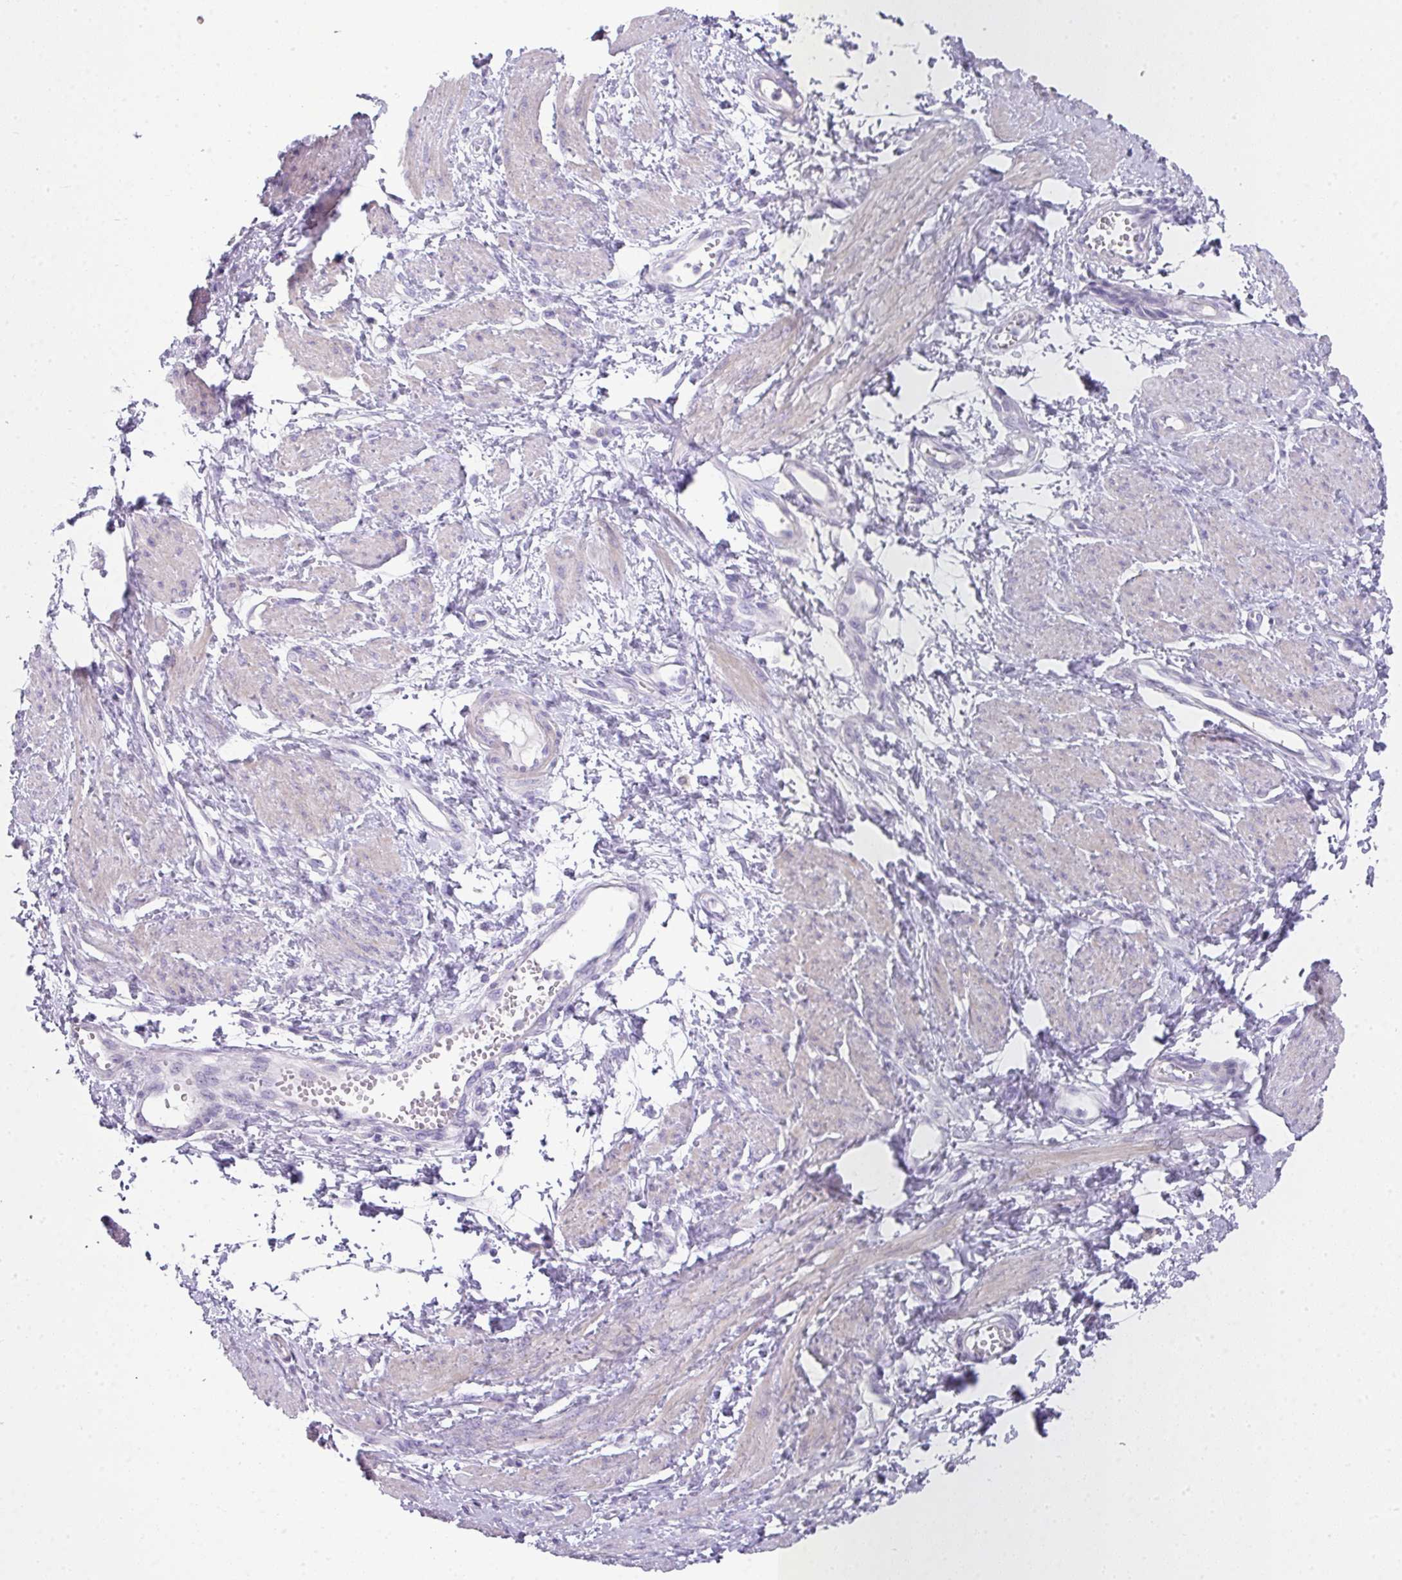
{"staining": {"intensity": "negative", "quantity": "none", "location": "none"}, "tissue": "smooth muscle", "cell_type": "Smooth muscle cells", "image_type": "normal", "snomed": [{"axis": "morphology", "description": "Normal tissue, NOS"}, {"axis": "topography", "description": "Smooth muscle"}, {"axis": "topography", "description": "Uterus"}], "caption": "The photomicrograph demonstrates no staining of smooth muscle cells in benign smooth muscle. (Brightfield microscopy of DAB (3,3'-diaminobenzidine) immunohistochemistry (IHC) at high magnification).", "gene": "GLI4", "patient": {"sex": "female", "age": 39}}